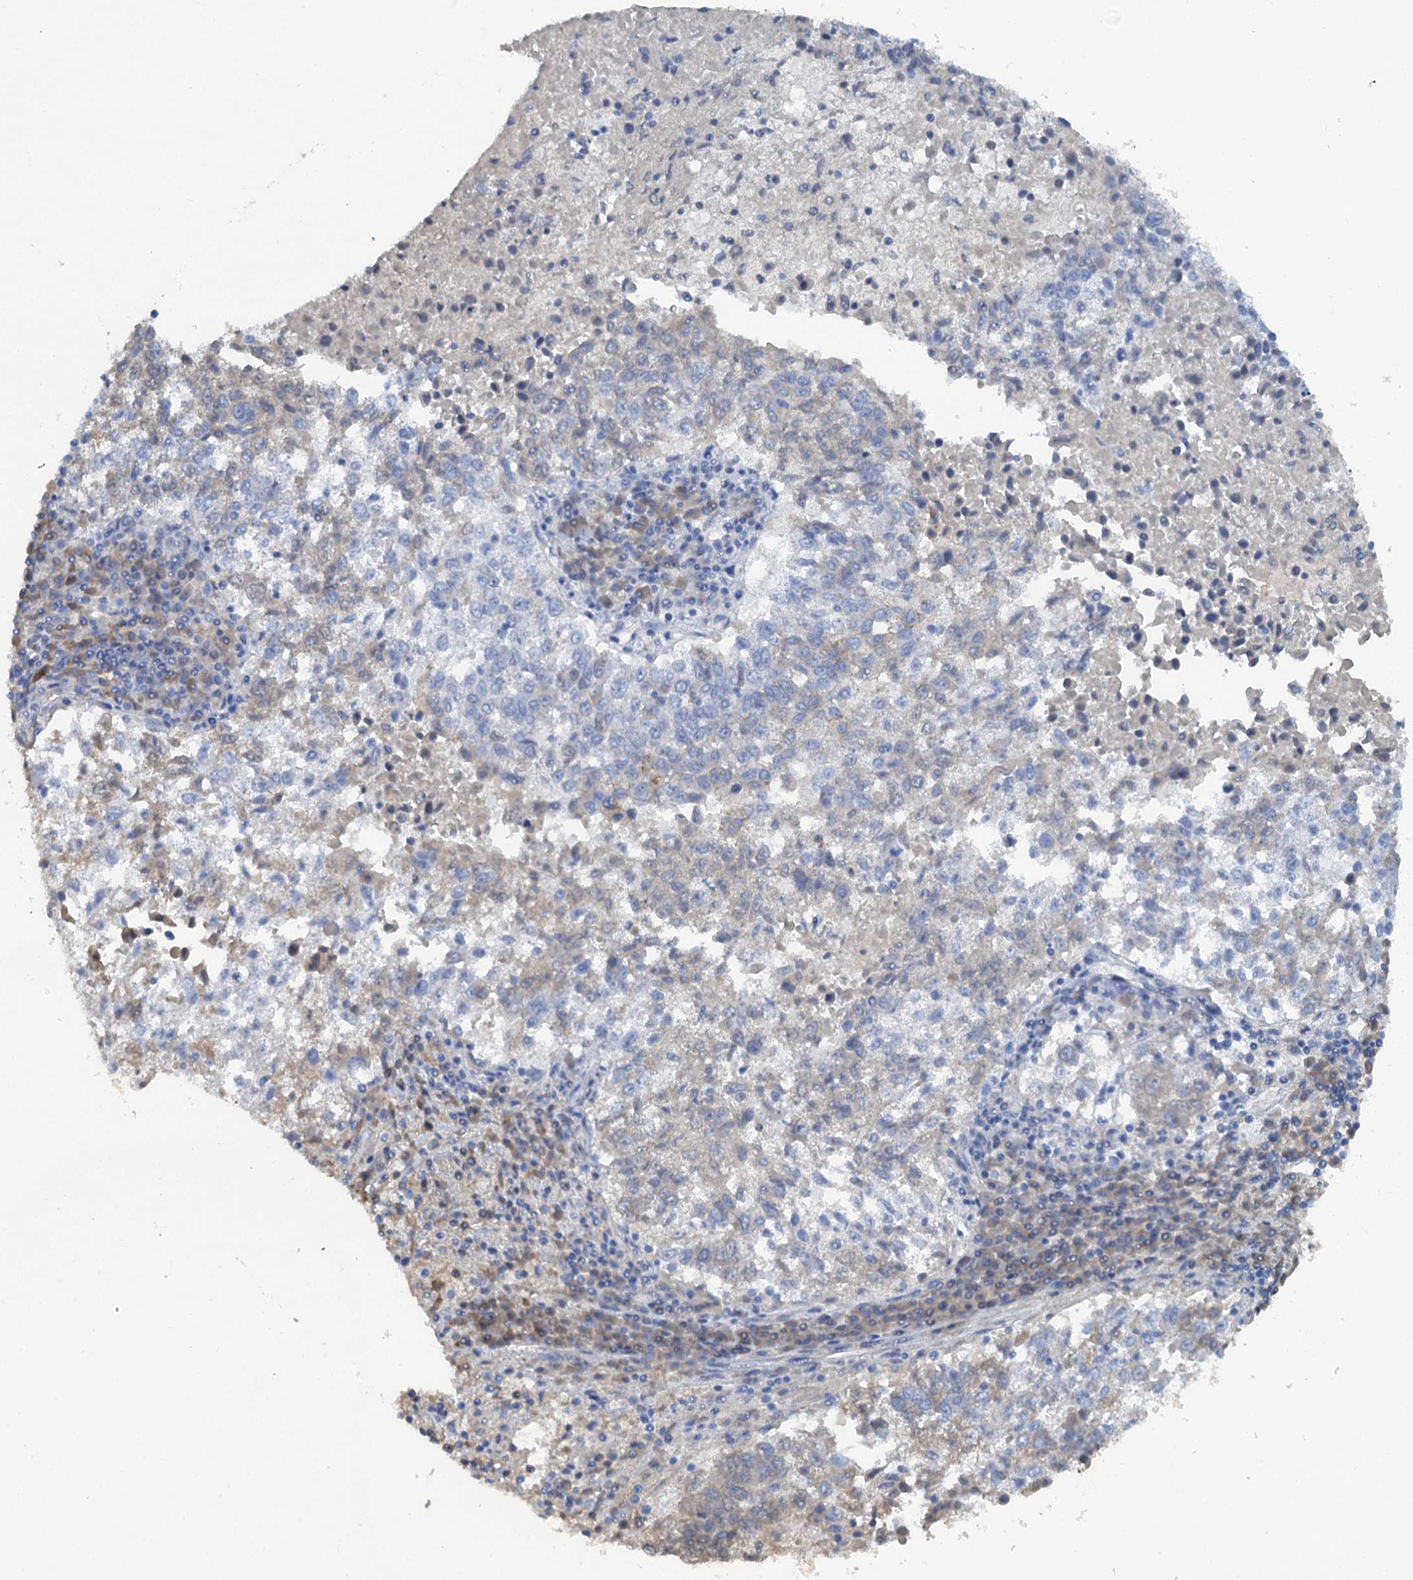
{"staining": {"intensity": "weak", "quantity": "<25%", "location": "cytoplasmic/membranous"}, "tissue": "lung cancer", "cell_type": "Tumor cells", "image_type": "cancer", "snomed": [{"axis": "morphology", "description": "Squamous cell carcinoma, NOS"}, {"axis": "topography", "description": "Lung"}], "caption": "Tumor cells show no significant protein positivity in squamous cell carcinoma (lung). Brightfield microscopy of IHC stained with DAB (brown) and hematoxylin (blue), captured at high magnification.", "gene": "MYADML2", "patient": {"sex": "male", "age": 73}}